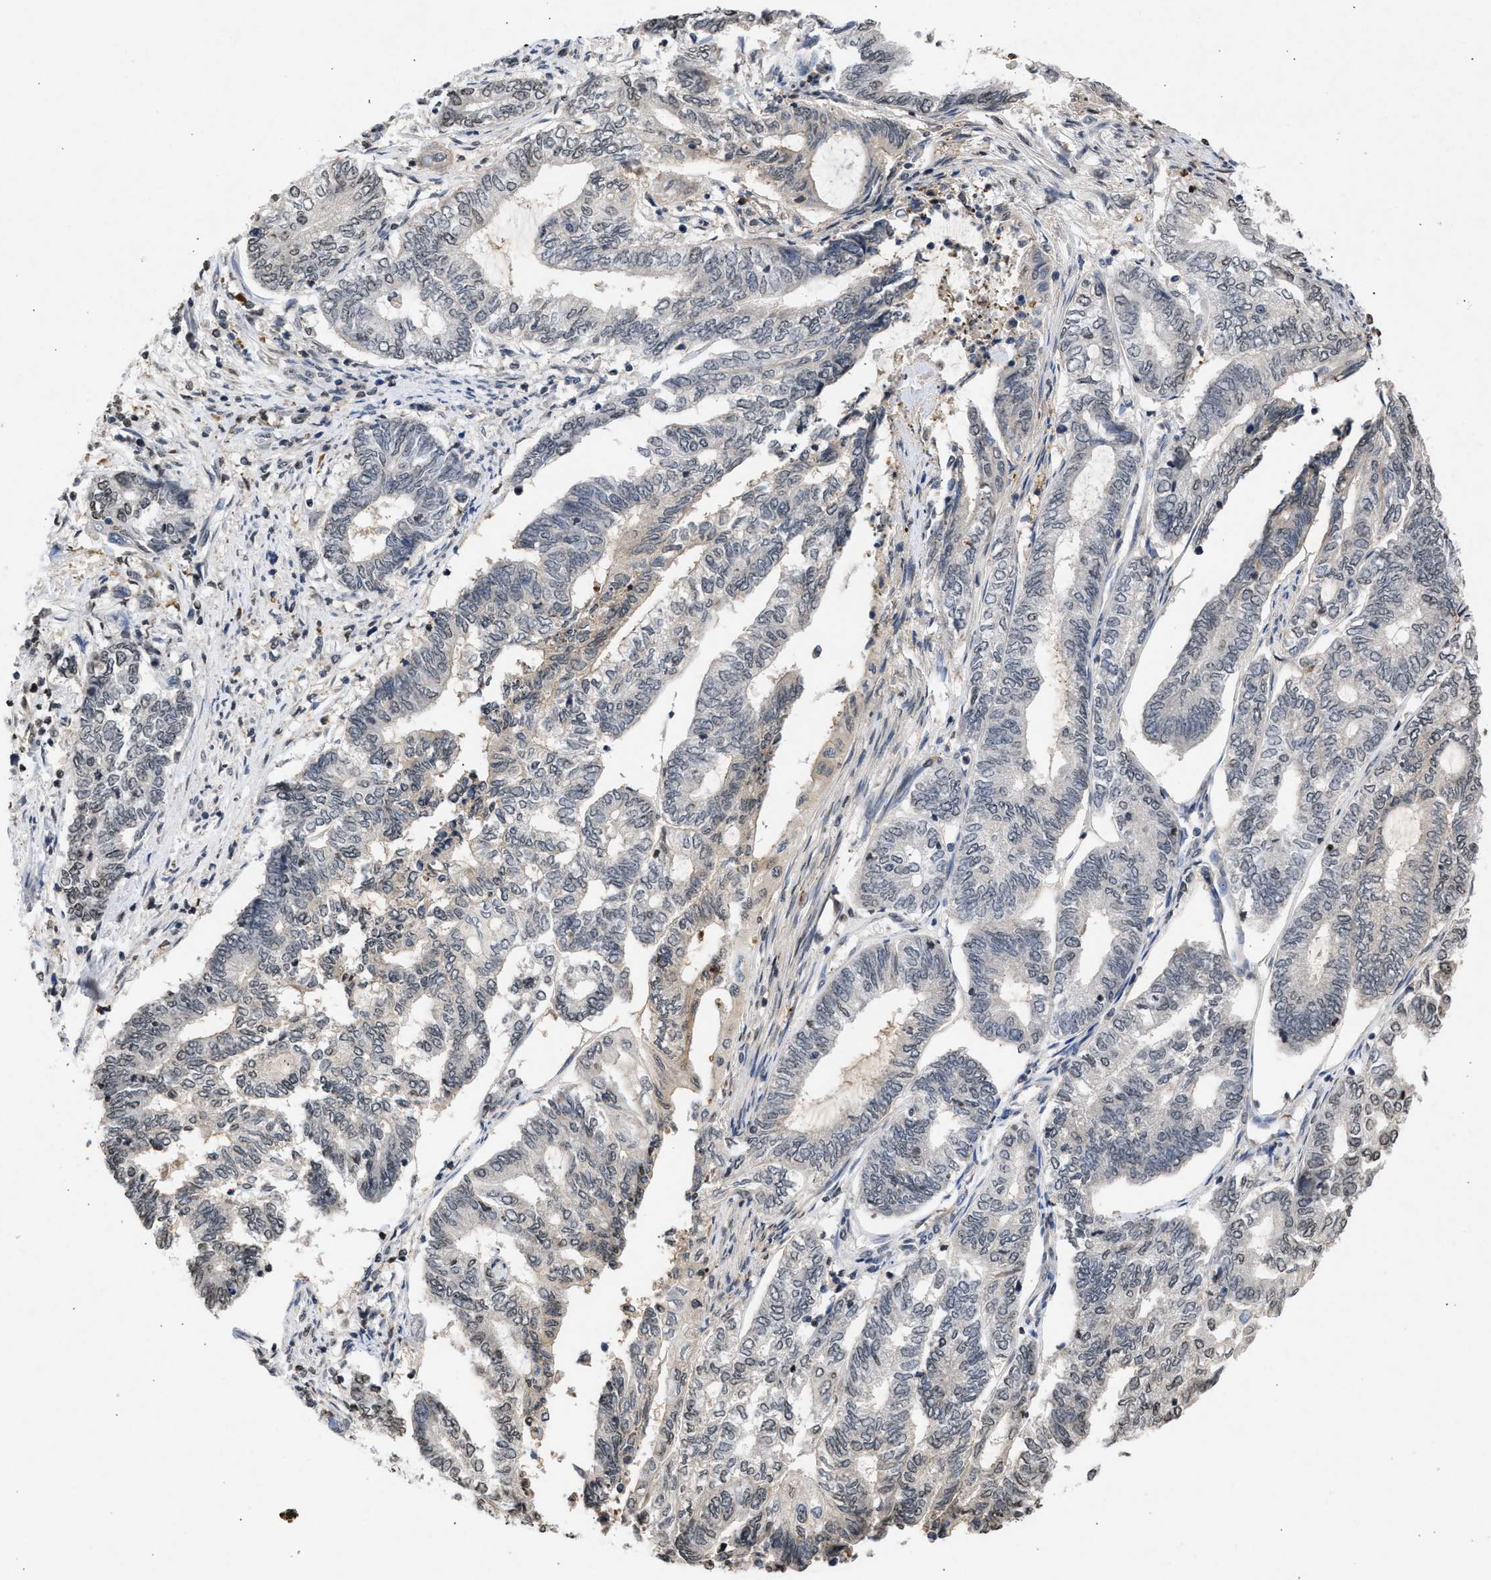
{"staining": {"intensity": "weak", "quantity": "25%-75%", "location": "nuclear"}, "tissue": "endometrial cancer", "cell_type": "Tumor cells", "image_type": "cancer", "snomed": [{"axis": "morphology", "description": "Adenocarcinoma, NOS"}, {"axis": "topography", "description": "Uterus"}, {"axis": "topography", "description": "Endometrium"}], "caption": "Immunohistochemistry (IHC) photomicrograph of neoplastic tissue: endometrial cancer (adenocarcinoma) stained using immunohistochemistry shows low levels of weak protein expression localized specifically in the nuclear of tumor cells, appearing as a nuclear brown color.", "gene": "NUP35", "patient": {"sex": "female", "age": 70}}